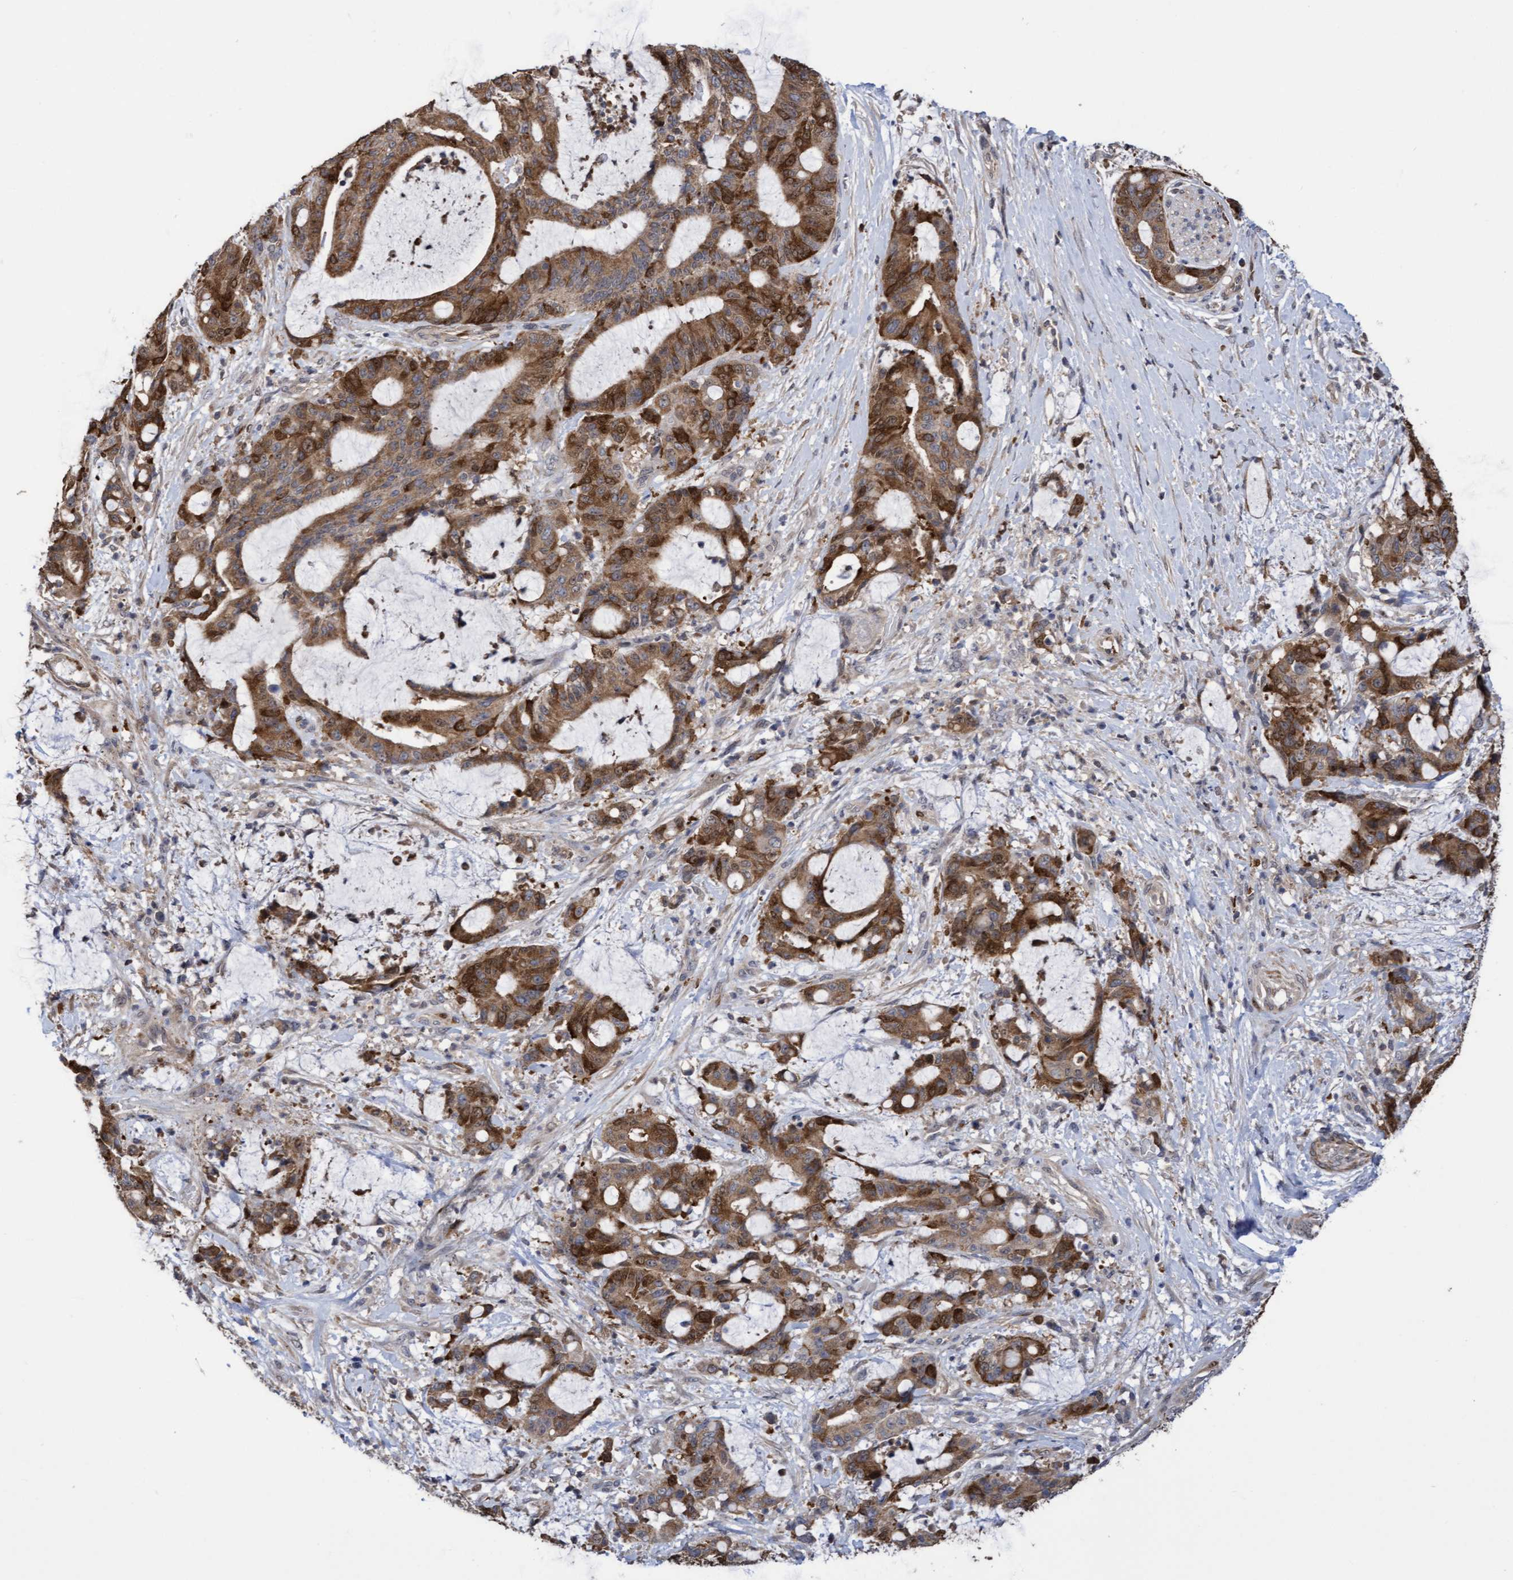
{"staining": {"intensity": "moderate", "quantity": ">75%", "location": "cytoplasmic/membranous,nuclear"}, "tissue": "liver cancer", "cell_type": "Tumor cells", "image_type": "cancer", "snomed": [{"axis": "morphology", "description": "Normal tissue, NOS"}, {"axis": "morphology", "description": "Cholangiocarcinoma"}, {"axis": "topography", "description": "Liver"}, {"axis": "topography", "description": "Peripheral nerve tissue"}], "caption": "Liver cholangiocarcinoma stained with DAB immunohistochemistry exhibits medium levels of moderate cytoplasmic/membranous and nuclear expression in approximately >75% of tumor cells.", "gene": "SLBP", "patient": {"sex": "female", "age": 73}}